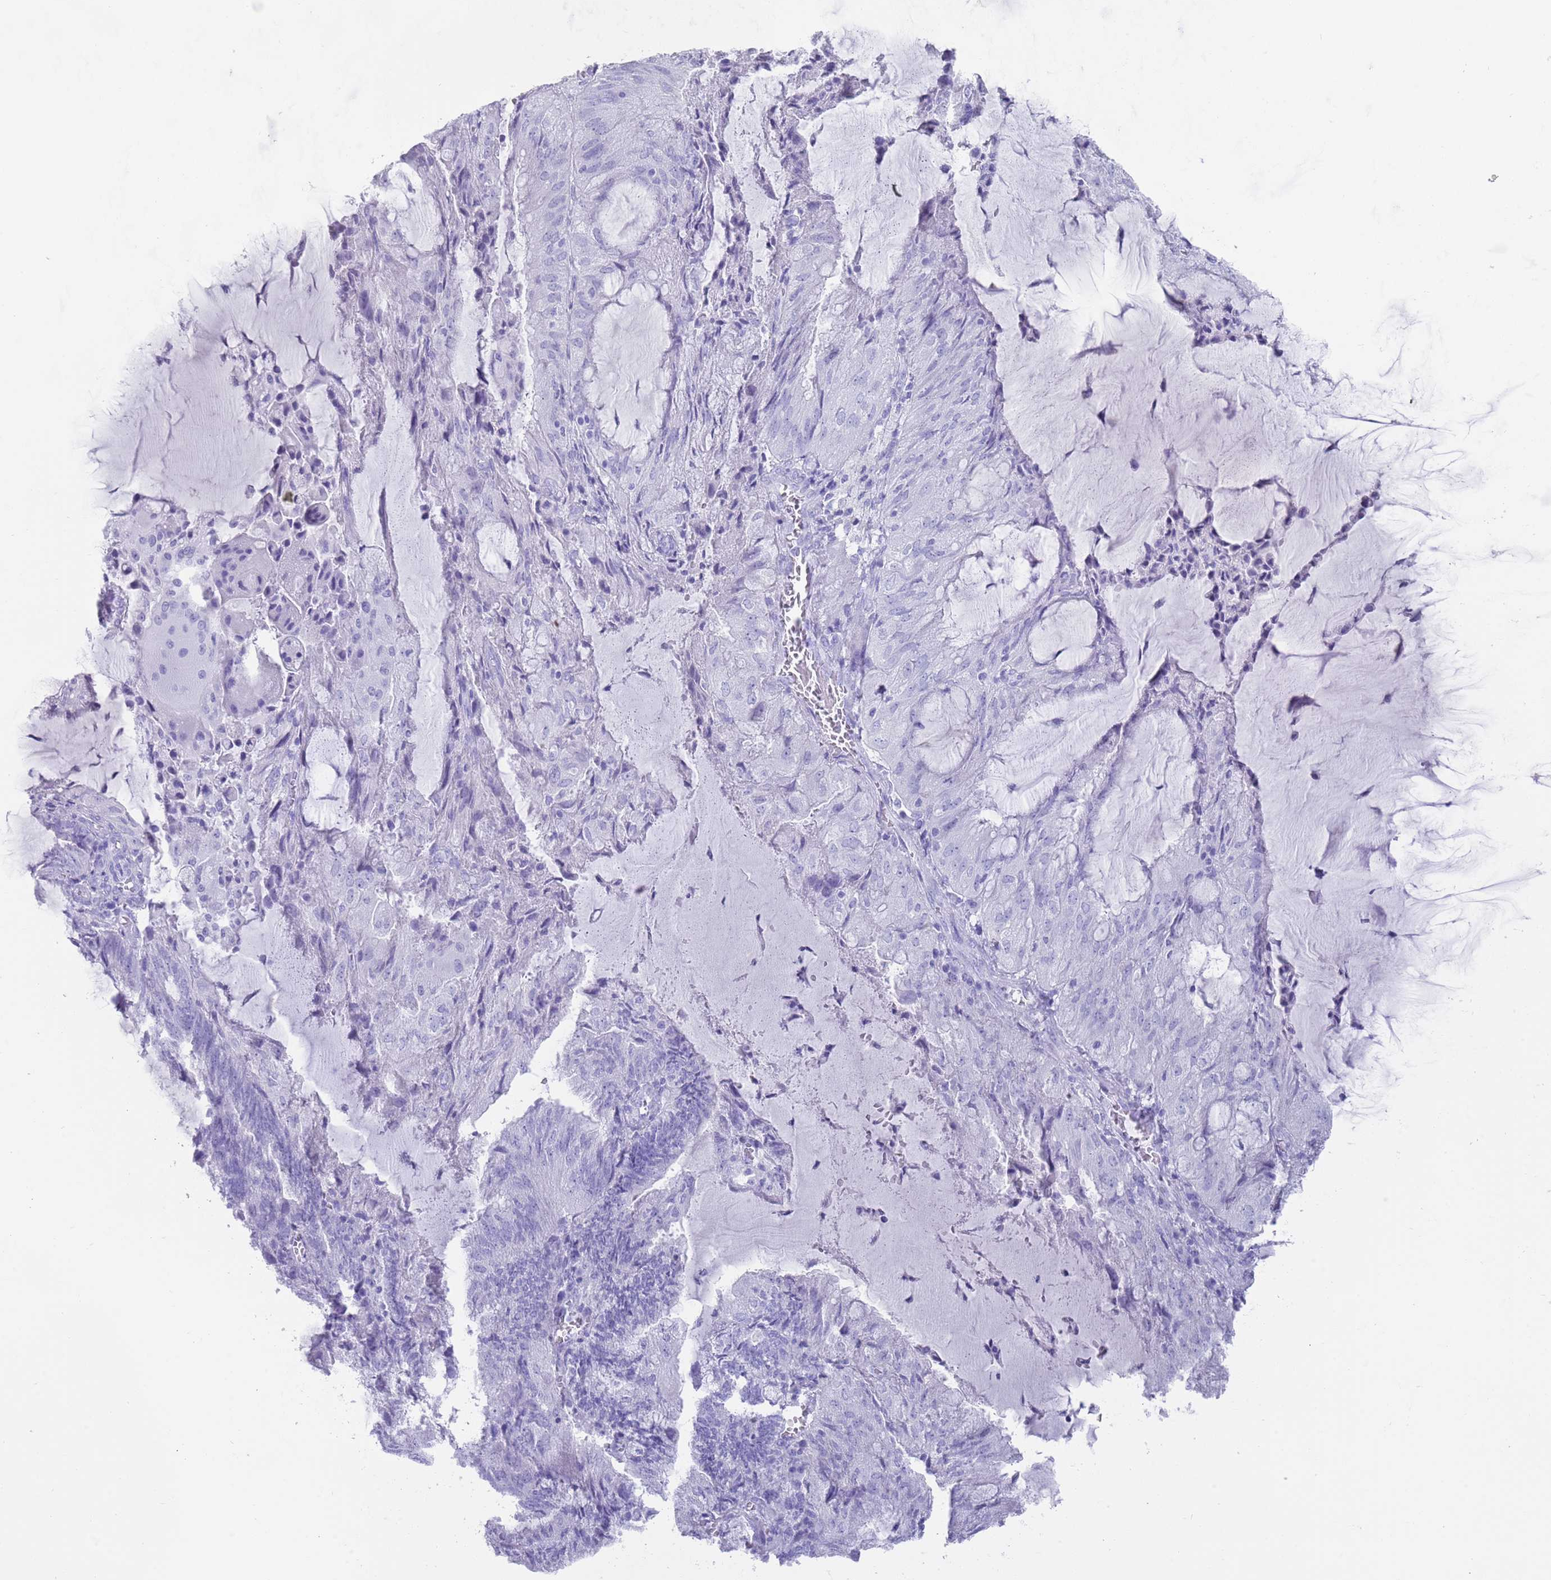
{"staining": {"intensity": "negative", "quantity": "none", "location": "none"}, "tissue": "endometrial cancer", "cell_type": "Tumor cells", "image_type": "cancer", "snomed": [{"axis": "morphology", "description": "Adenocarcinoma, NOS"}, {"axis": "topography", "description": "Endometrium"}], "caption": "An IHC photomicrograph of endometrial cancer (adenocarcinoma) is shown. There is no staining in tumor cells of endometrial cancer (adenocarcinoma).", "gene": "MYADML2", "patient": {"sex": "female", "age": 81}}